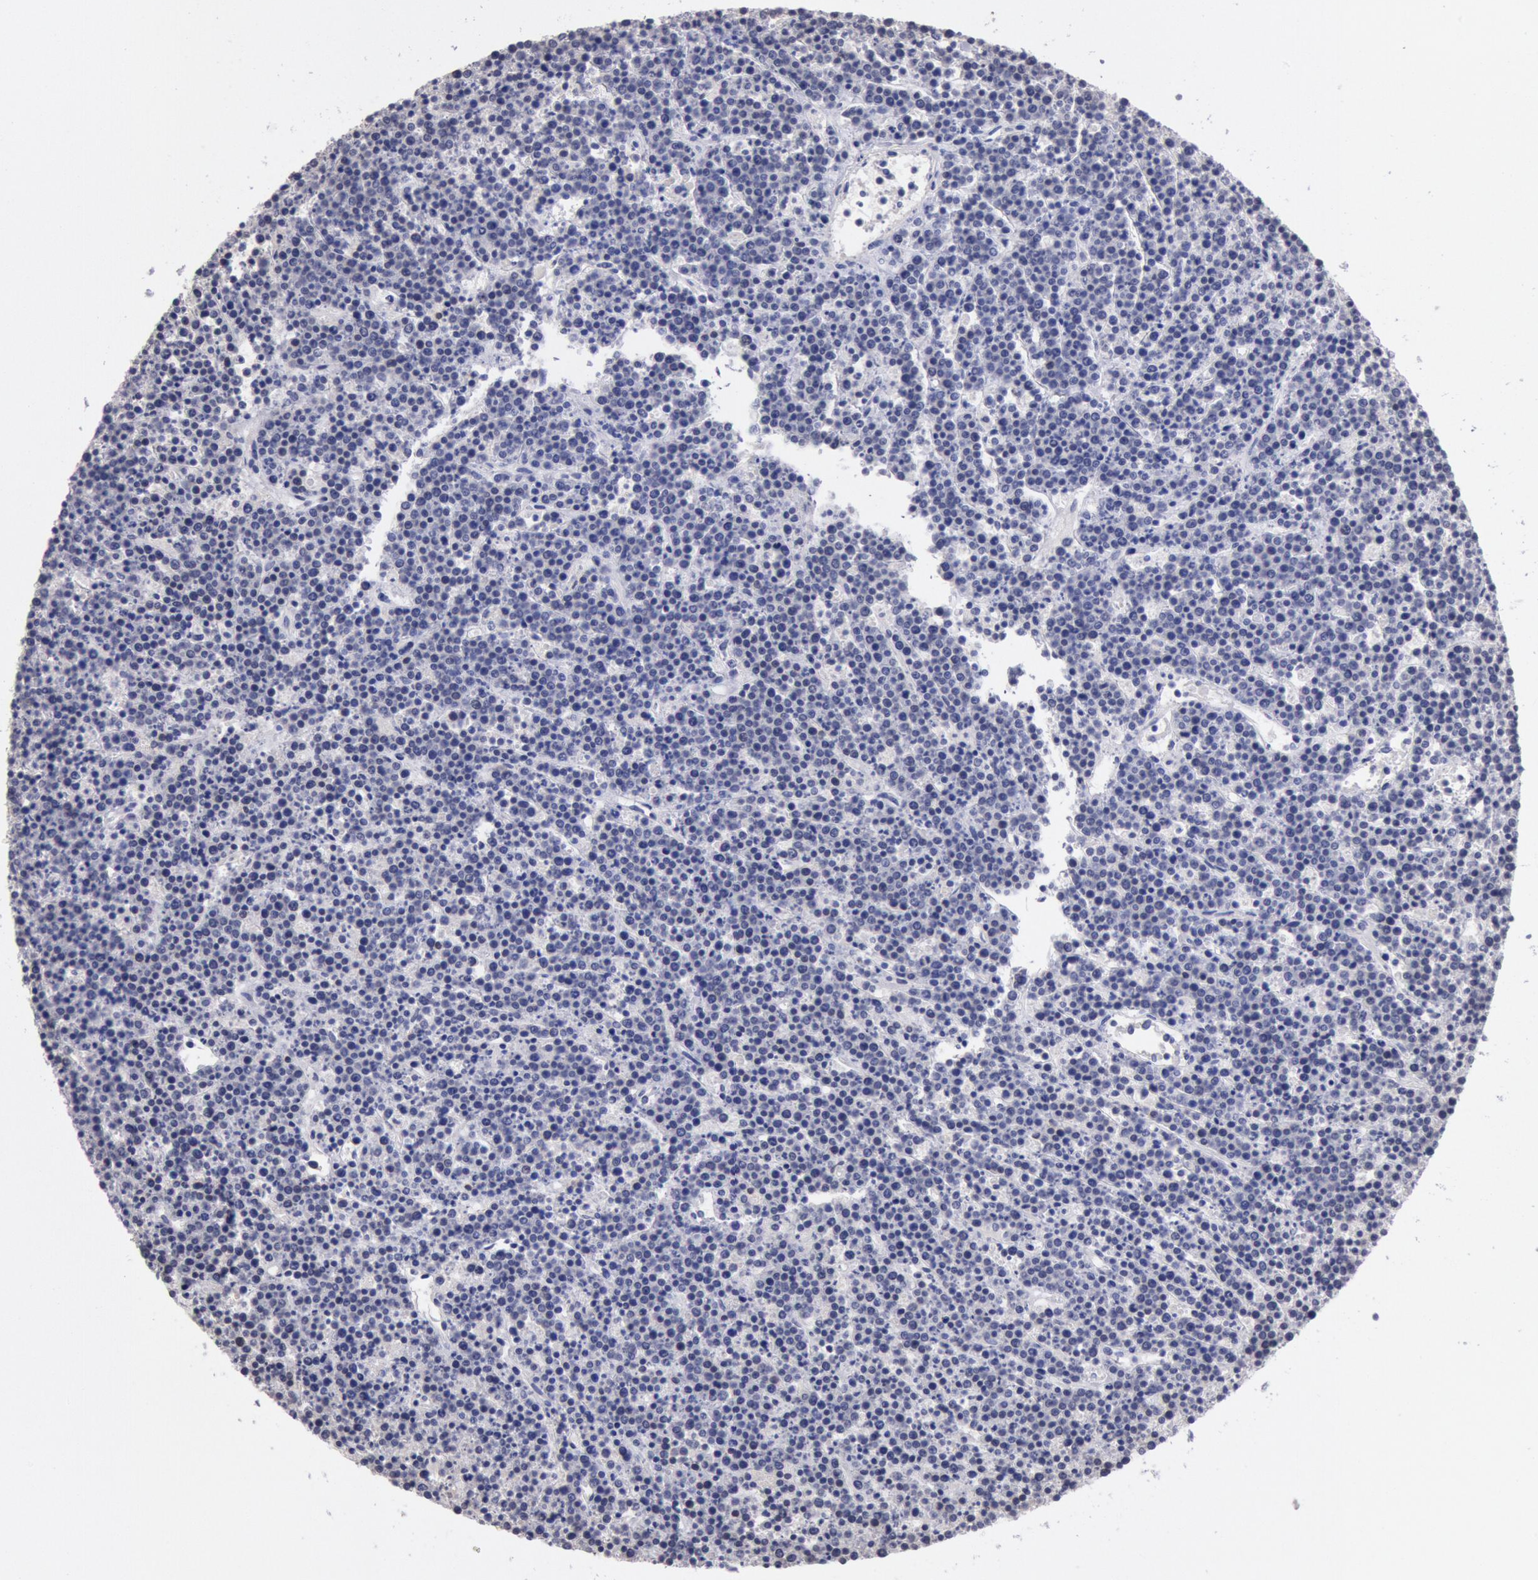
{"staining": {"intensity": "negative", "quantity": "none", "location": "none"}, "tissue": "lymphoma", "cell_type": "Tumor cells", "image_type": "cancer", "snomed": [{"axis": "morphology", "description": "Malignant lymphoma, non-Hodgkin's type, High grade"}, {"axis": "topography", "description": "Ovary"}], "caption": "Immunohistochemistry (IHC) micrograph of human high-grade malignant lymphoma, non-Hodgkin's type stained for a protein (brown), which shows no expression in tumor cells.", "gene": "MYH7", "patient": {"sex": "female", "age": 56}}